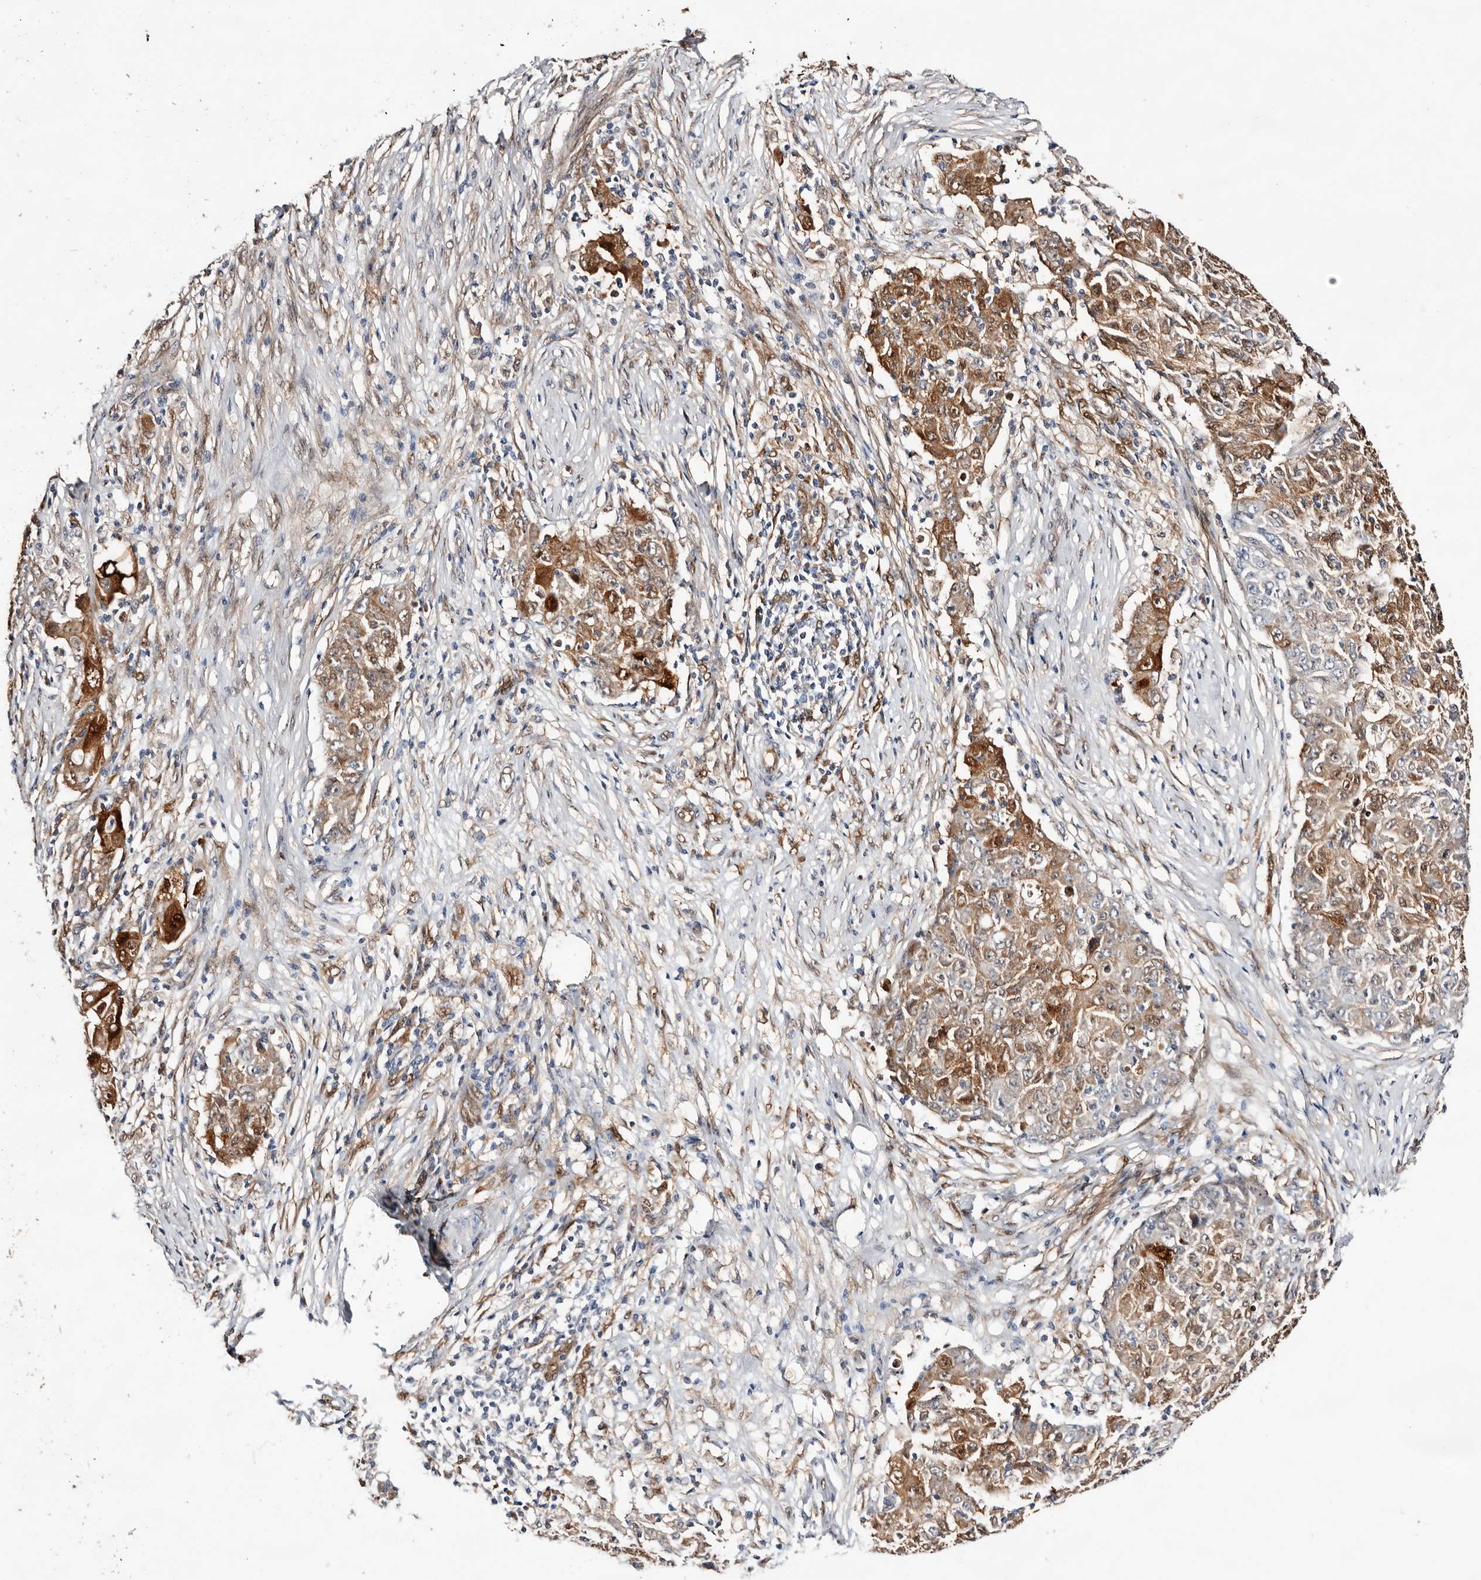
{"staining": {"intensity": "moderate", "quantity": ">75%", "location": "cytoplasmic/membranous"}, "tissue": "ovarian cancer", "cell_type": "Tumor cells", "image_type": "cancer", "snomed": [{"axis": "morphology", "description": "Carcinoma, endometroid"}, {"axis": "topography", "description": "Ovary"}], "caption": "Approximately >75% of tumor cells in human ovarian cancer (endometroid carcinoma) demonstrate moderate cytoplasmic/membranous protein staining as visualized by brown immunohistochemical staining.", "gene": "TP53I3", "patient": {"sex": "female", "age": 42}}